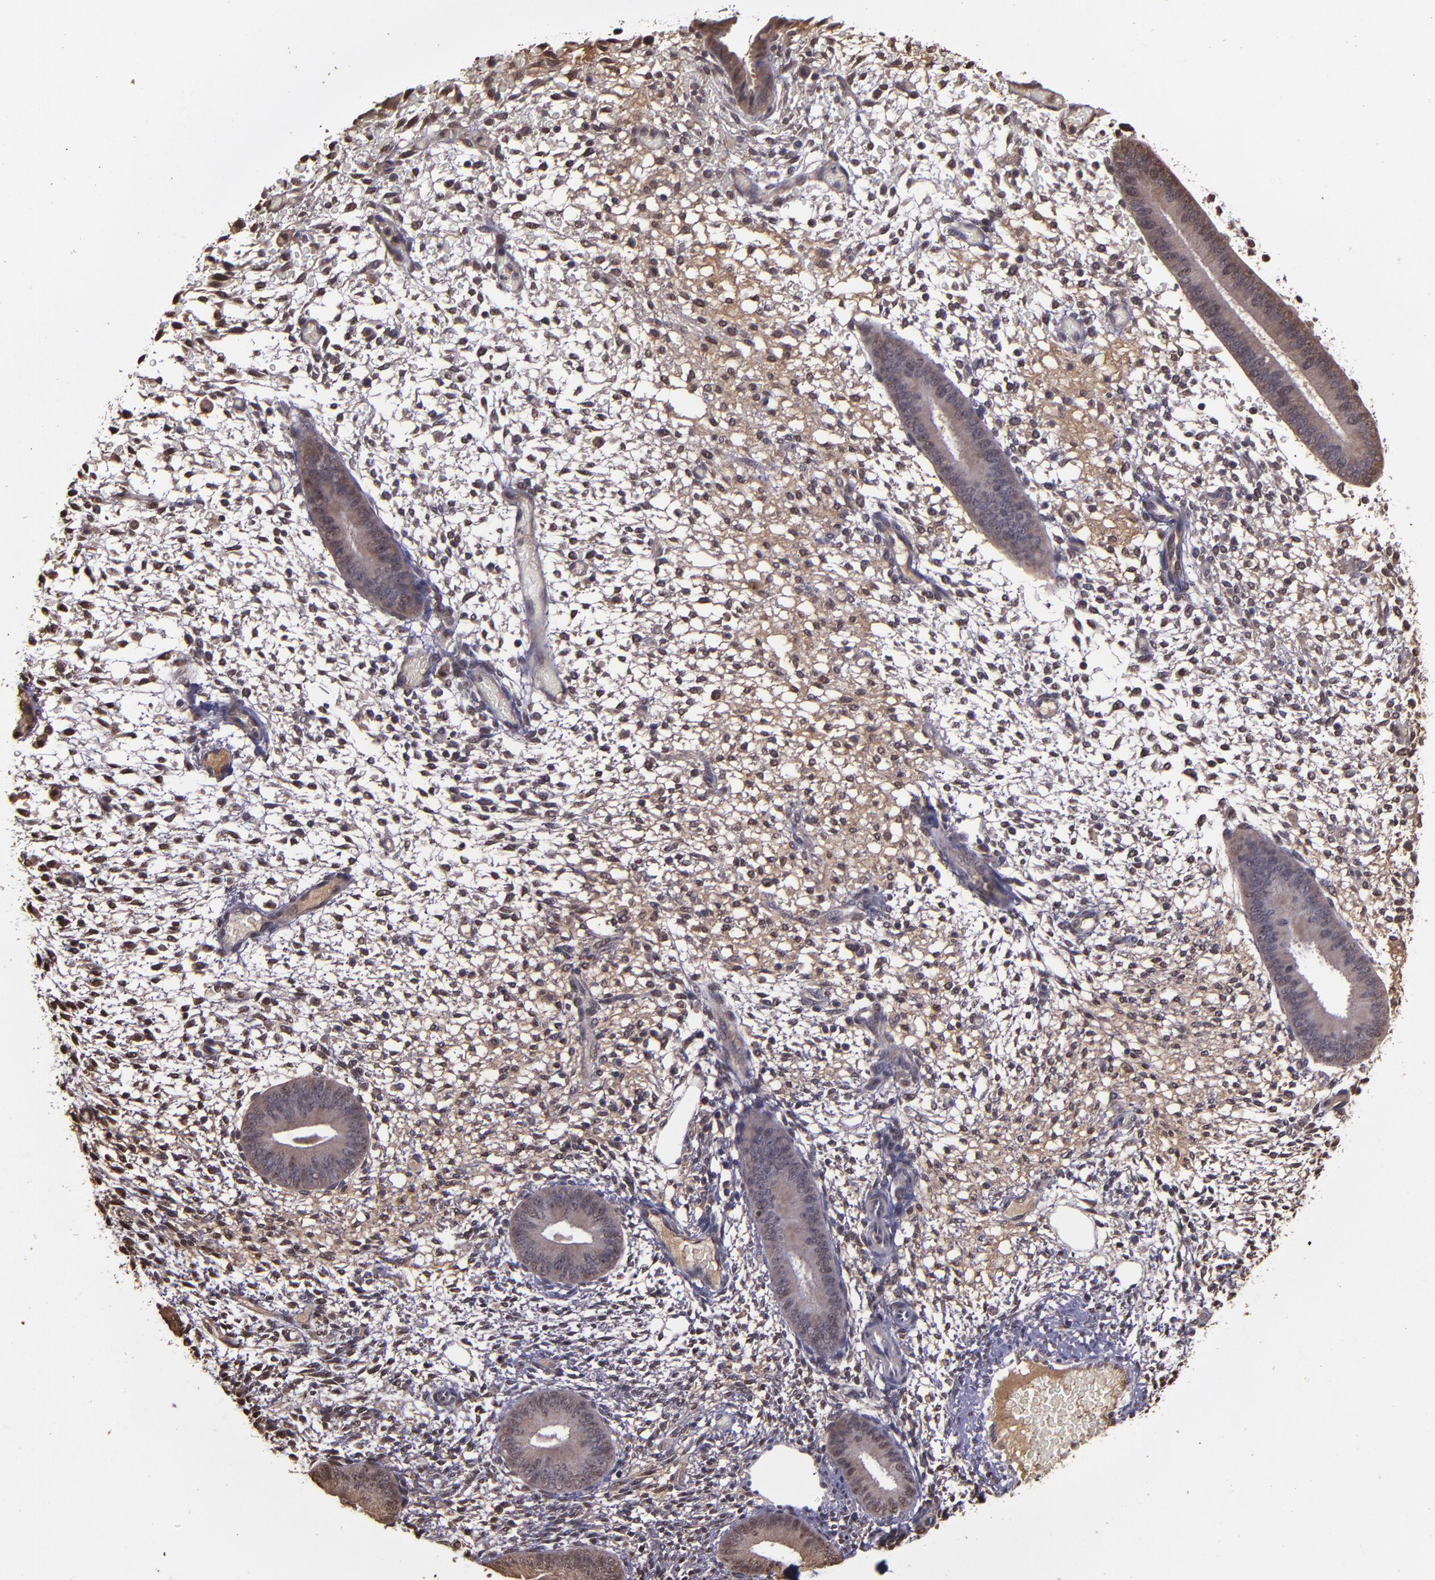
{"staining": {"intensity": "weak", "quantity": "<25%", "location": "cytoplasmic/membranous,nuclear"}, "tissue": "endometrium", "cell_type": "Cells in endometrial stroma", "image_type": "normal", "snomed": [{"axis": "morphology", "description": "Normal tissue, NOS"}, {"axis": "topography", "description": "Endometrium"}], "caption": "Immunohistochemical staining of normal endometrium shows no significant expression in cells in endometrial stroma.", "gene": "SERPINF2", "patient": {"sex": "female", "age": 42}}